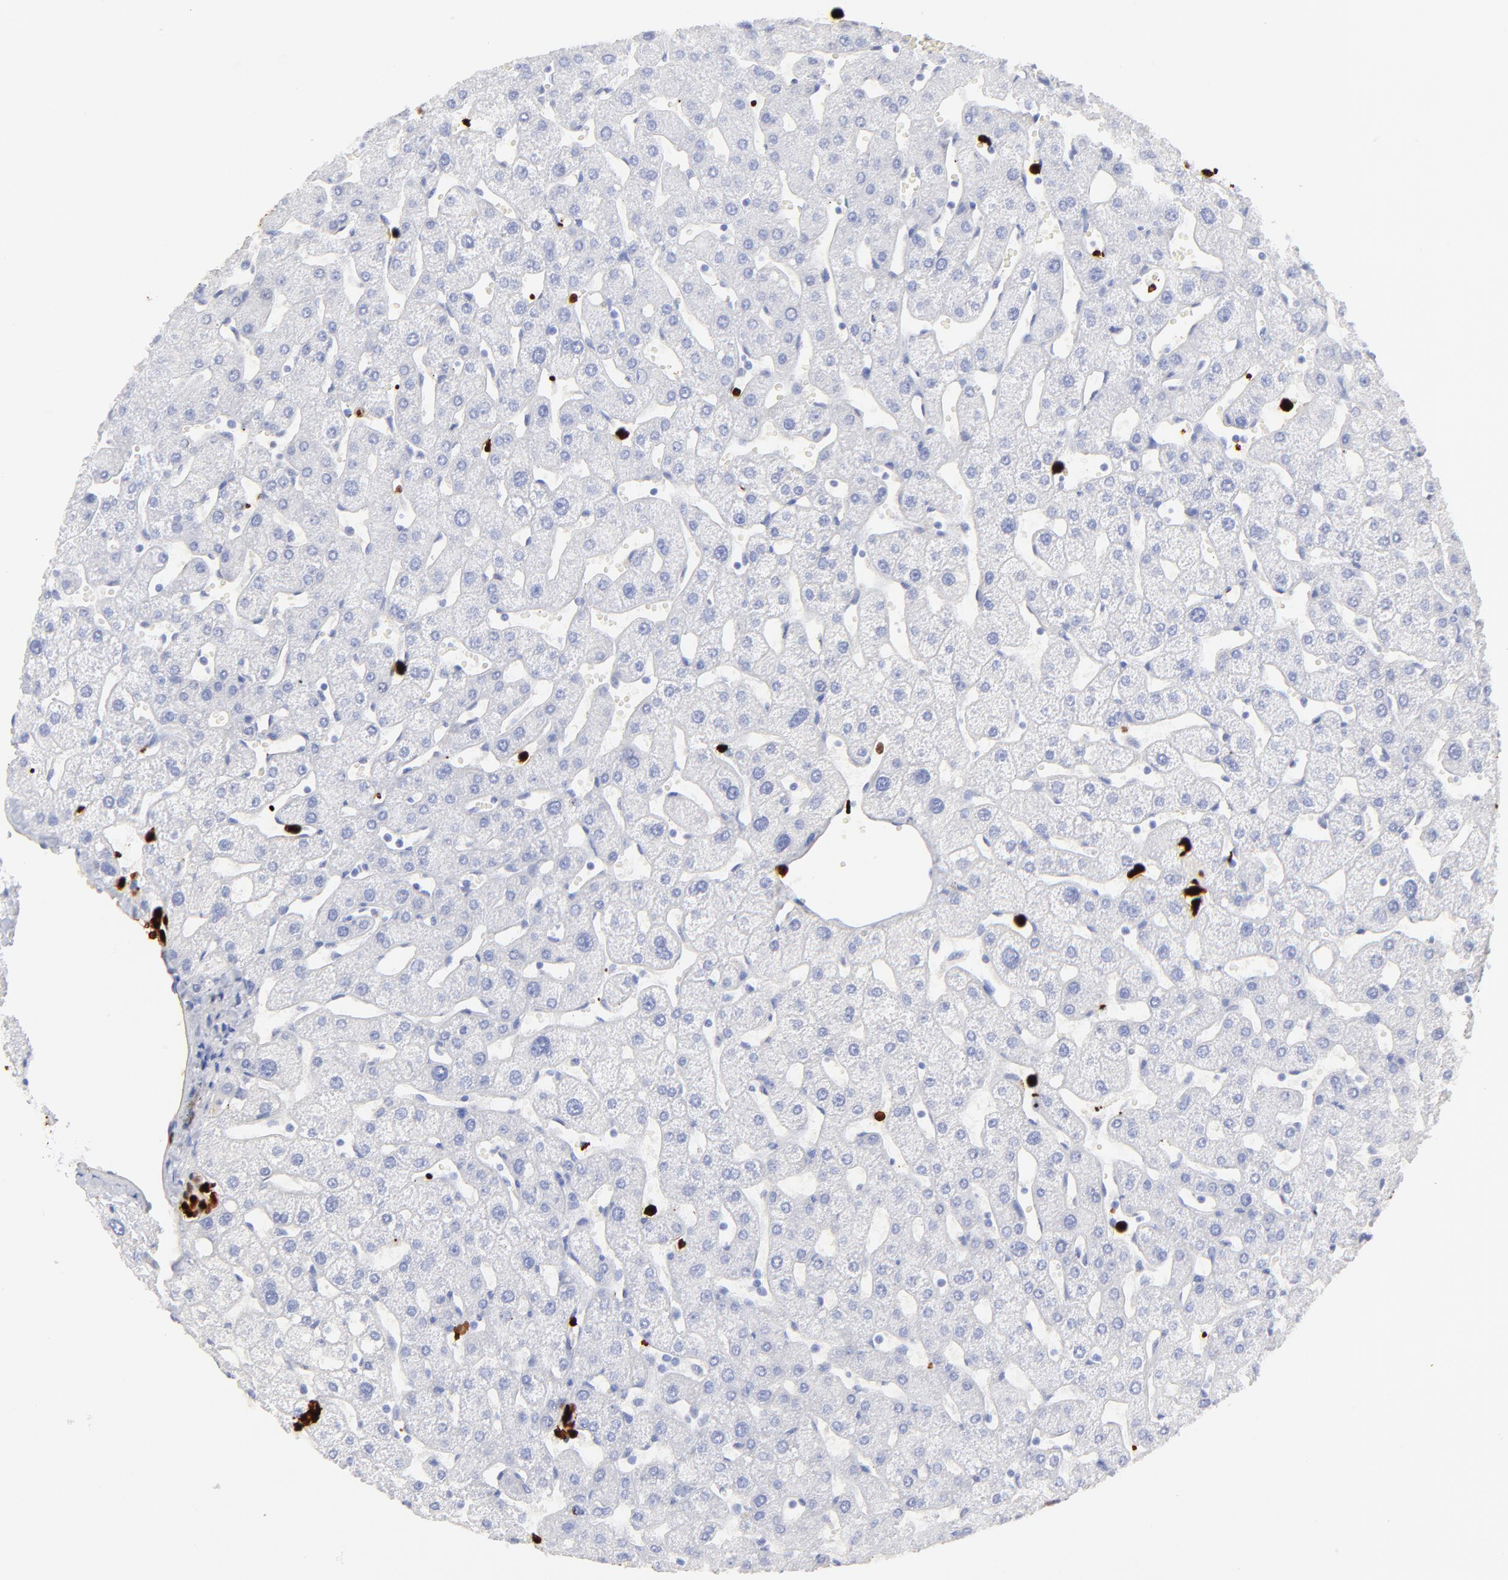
{"staining": {"intensity": "negative", "quantity": "none", "location": "none"}, "tissue": "liver", "cell_type": "Cholangiocytes", "image_type": "normal", "snomed": [{"axis": "morphology", "description": "Normal tissue, NOS"}, {"axis": "topography", "description": "Liver"}], "caption": "Cholangiocytes are negative for brown protein staining in unremarkable liver. (Immunohistochemistry, brightfield microscopy, high magnification).", "gene": "S100A12", "patient": {"sex": "male", "age": 67}}